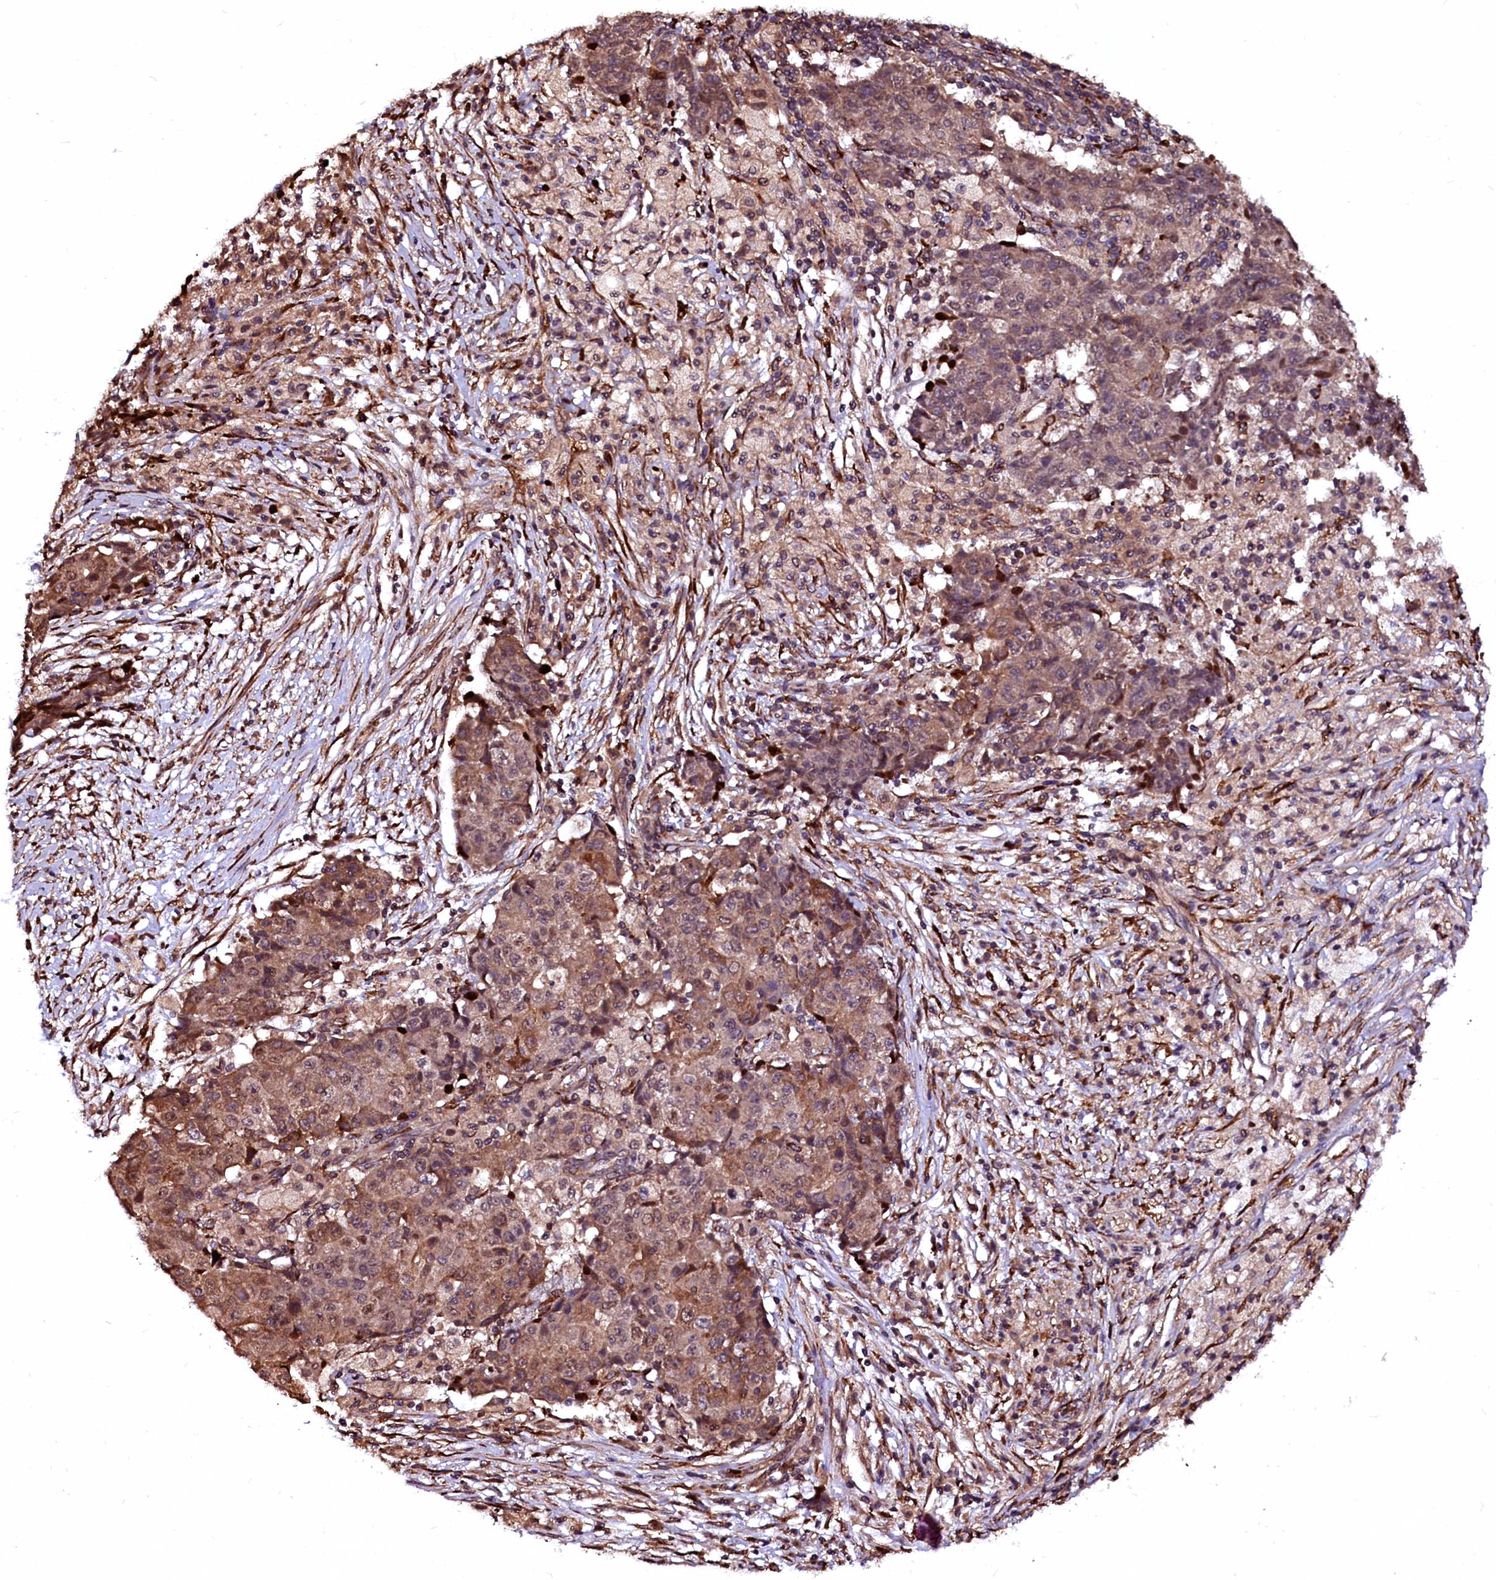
{"staining": {"intensity": "moderate", "quantity": "25%-75%", "location": "cytoplasmic/membranous"}, "tissue": "ovarian cancer", "cell_type": "Tumor cells", "image_type": "cancer", "snomed": [{"axis": "morphology", "description": "Carcinoma, endometroid"}, {"axis": "topography", "description": "Ovary"}], "caption": "Protein expression analysis of human ovarian cancer (endometroid carcinoma) reveals moderate cytoplasmic/membranous staining in approximately 25%-75% of tumor cells. Using DAB (3,3'-diaminobenzidine) (brown) and hematoxylin (blue) stains, captured at high magnification using brightfield microscopy.", "gene": "N4BP1", "patient": {"sex": "female", "age": 42}}